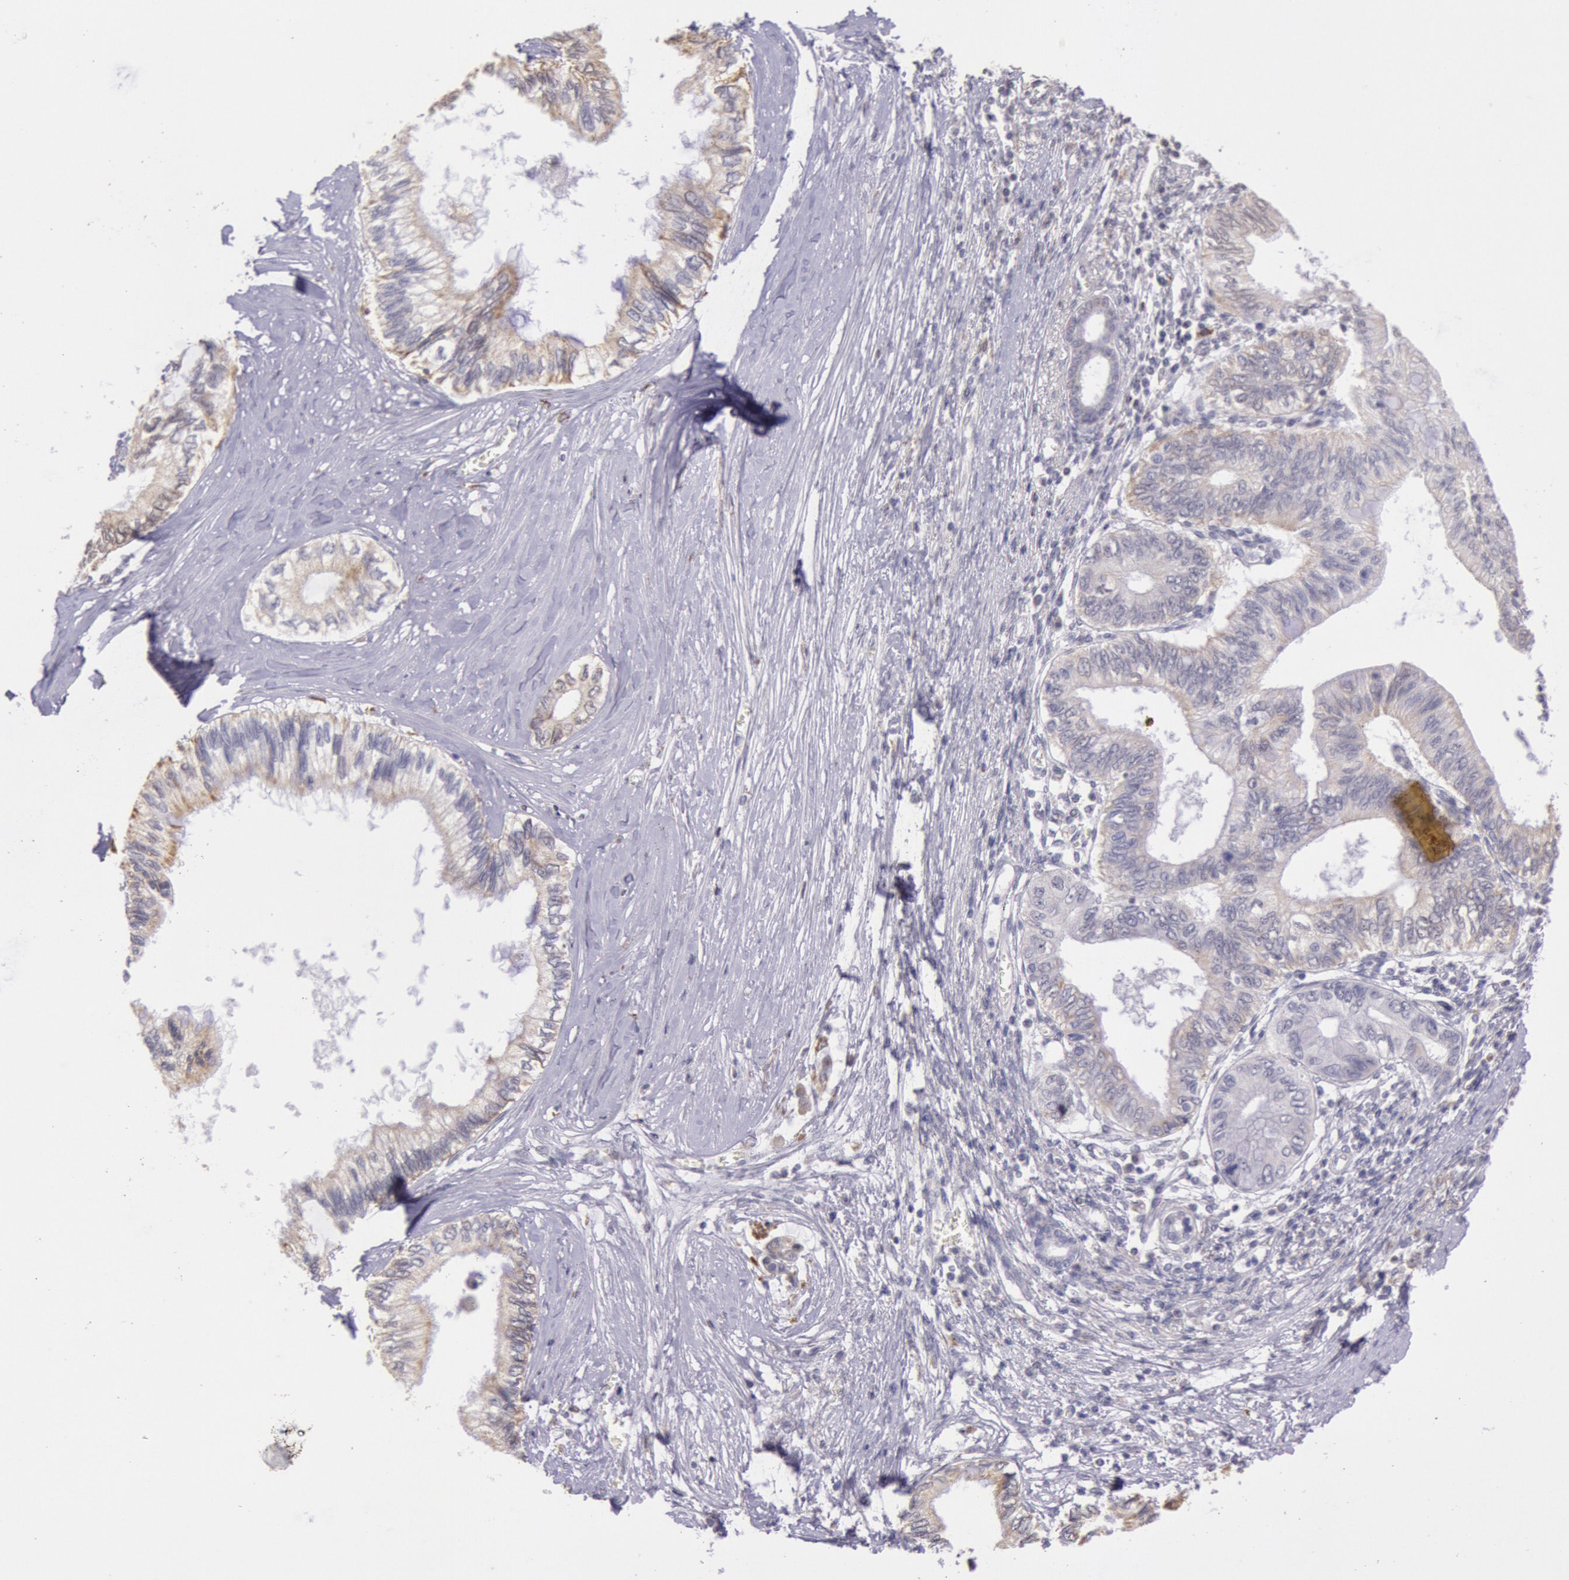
{"staining": {"intensity": "weak", "quantity": "25%-75%", "location": "cytoplasmic/membranous"}, "tissue": "pancreatic cancer", "cell_type": "Tumor cells", "image_type": "cancer", "snomed": [{"axis": "morphology", "description": "Adenocarcinoma, NOS"}, {"axis": "topography", "description": "Pancreas"}], "caption": "A brown stain labels weak cytoplasmic/membranous staining of a protein in adenocarcinoma (pancreatic) tumor cells. The staining is performed using DAB brown chromogen to label protein expression. The nuclei are counter-stained blue using hematoxylin.", "gene": "FRMD6", "patient": {"sex": "female", "age": 66}}